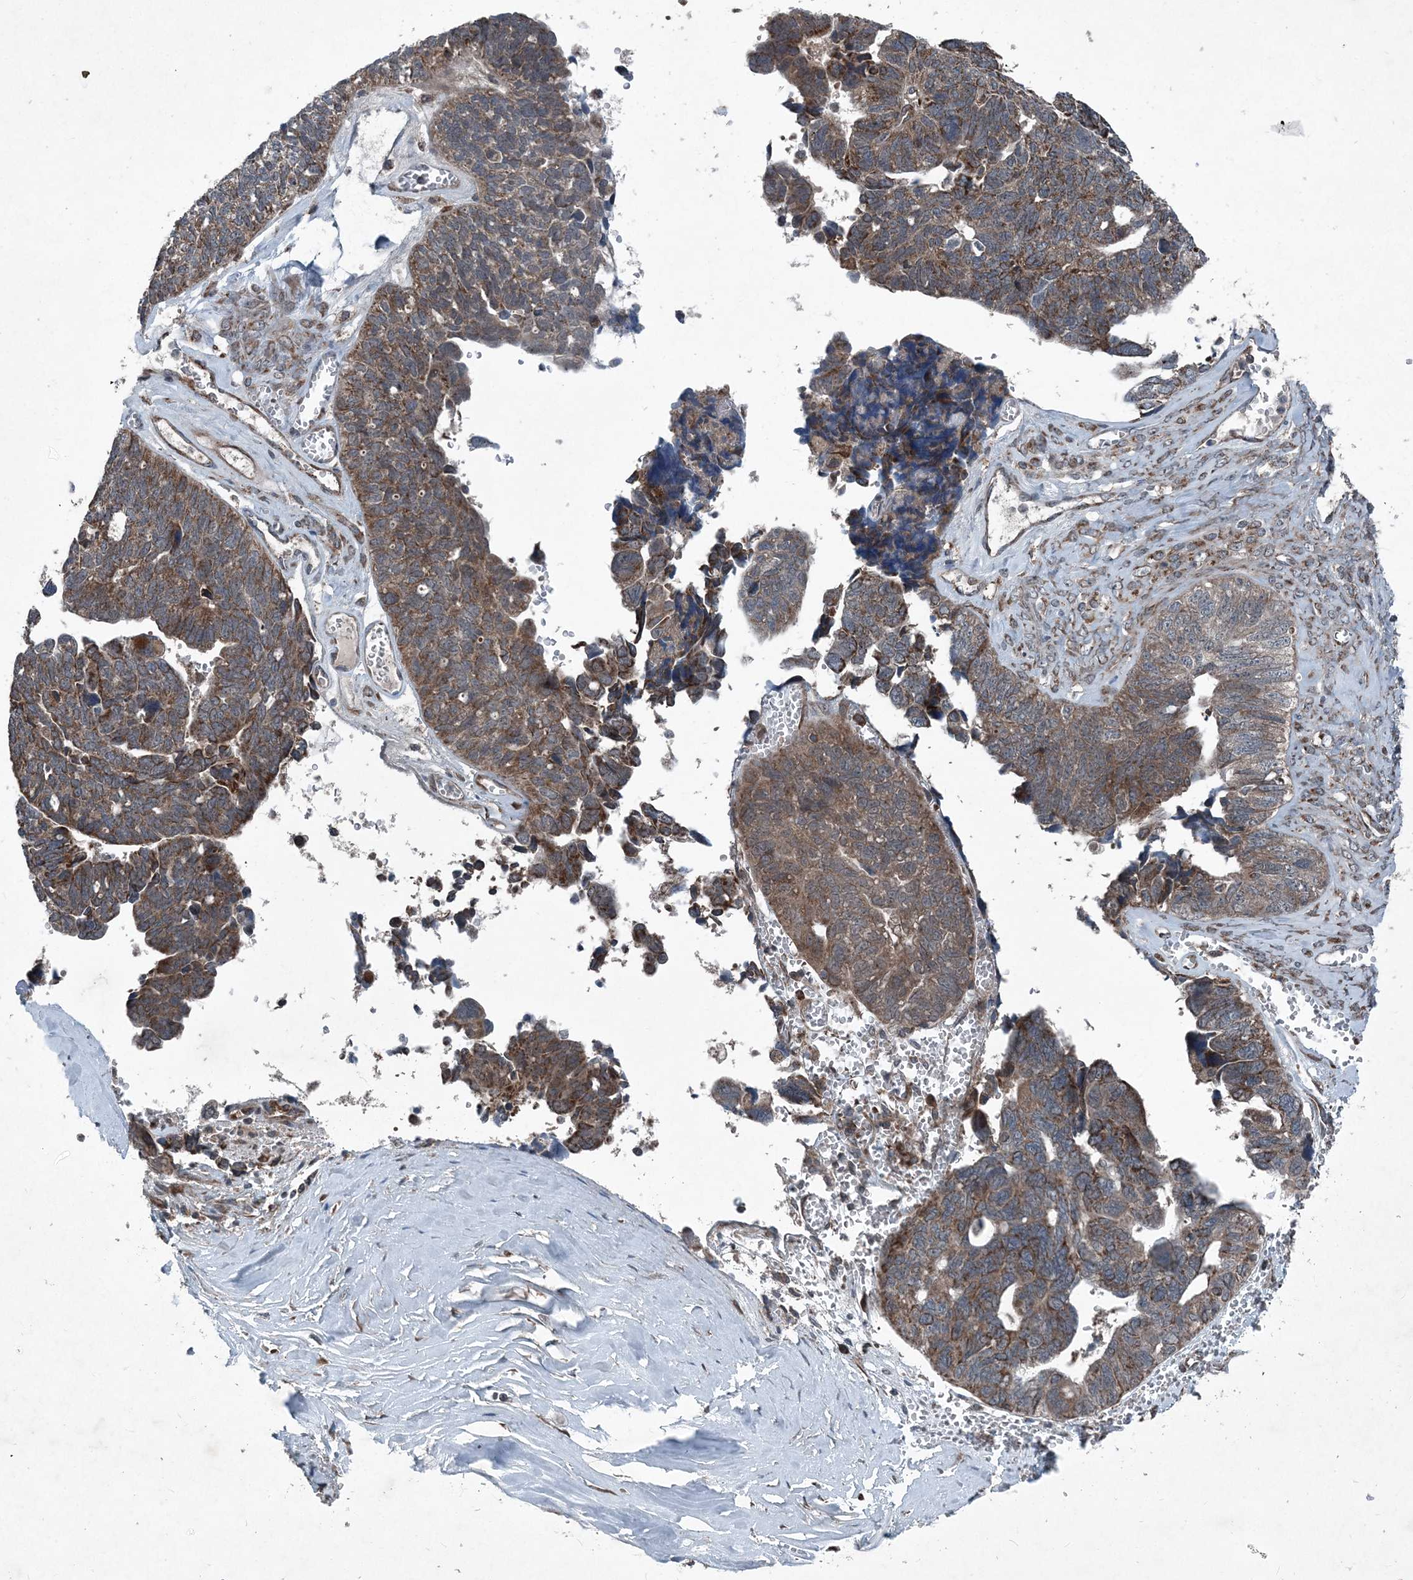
{"staining": {"intensity": "weak", "quantity": ">75%", "location": "cytoplasmic/membranous"}, "tissue": "ovarian cancer", "cell_type": "Tumor cells", "image_type": "cancer", "snomed": [{"axis": "morphology", "description": "Cystadenocarcinoma, serous, NOS"}, {"axis": "topography", "description": "Ovary"}], "caption": "This micrograph displays IHC staining of human ovarian cancer (serous cystadenocarcinoma), with low weak cytoplasmic/membranous staining in approximately >75% of tumor cells.", "gene": "NDUFA2", "patient": {"sex": "female", "age": 79}}